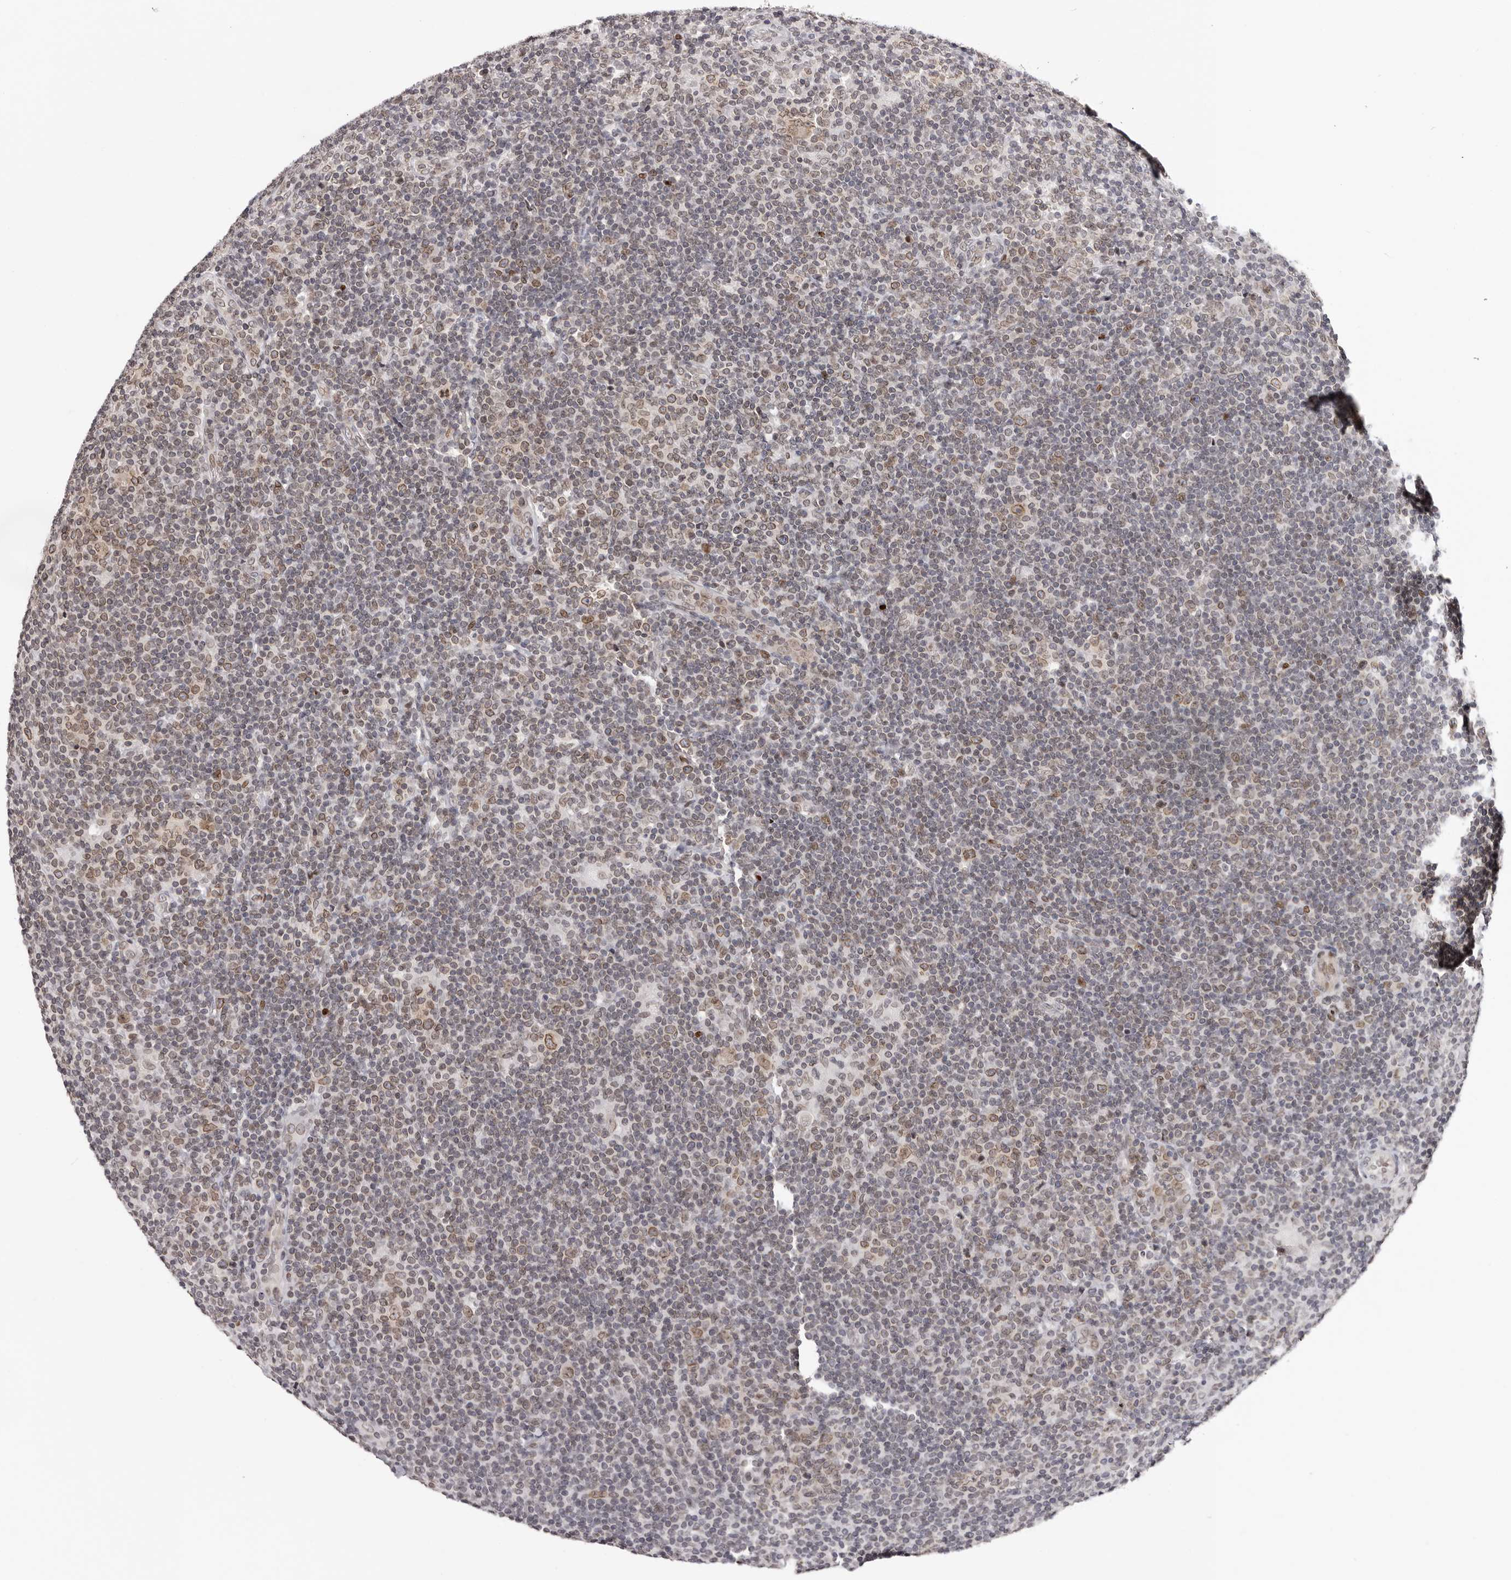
{"staining": {"intensity": "moderate", "quantity": ">75%", "location": "cytoplasmic/membranous,nuclear"}, "tissue": "lymphoma", "cell_type": "Tumor cells", "image_type": "cancer", "snomed": [{"axis": "morphology", "description": "Hodgkin's disease, NOS"}, {"axis": "topography", "description": "Lymph node"}], "caption": "Hodgkin's disease stained for a protein (brown) reveals moderate cytoplasmic/membranous and nuclear positive positivity in about >75% of tumor cells.", "gene": "NUP153", "patient": {"sex": "female", "age": 57}}